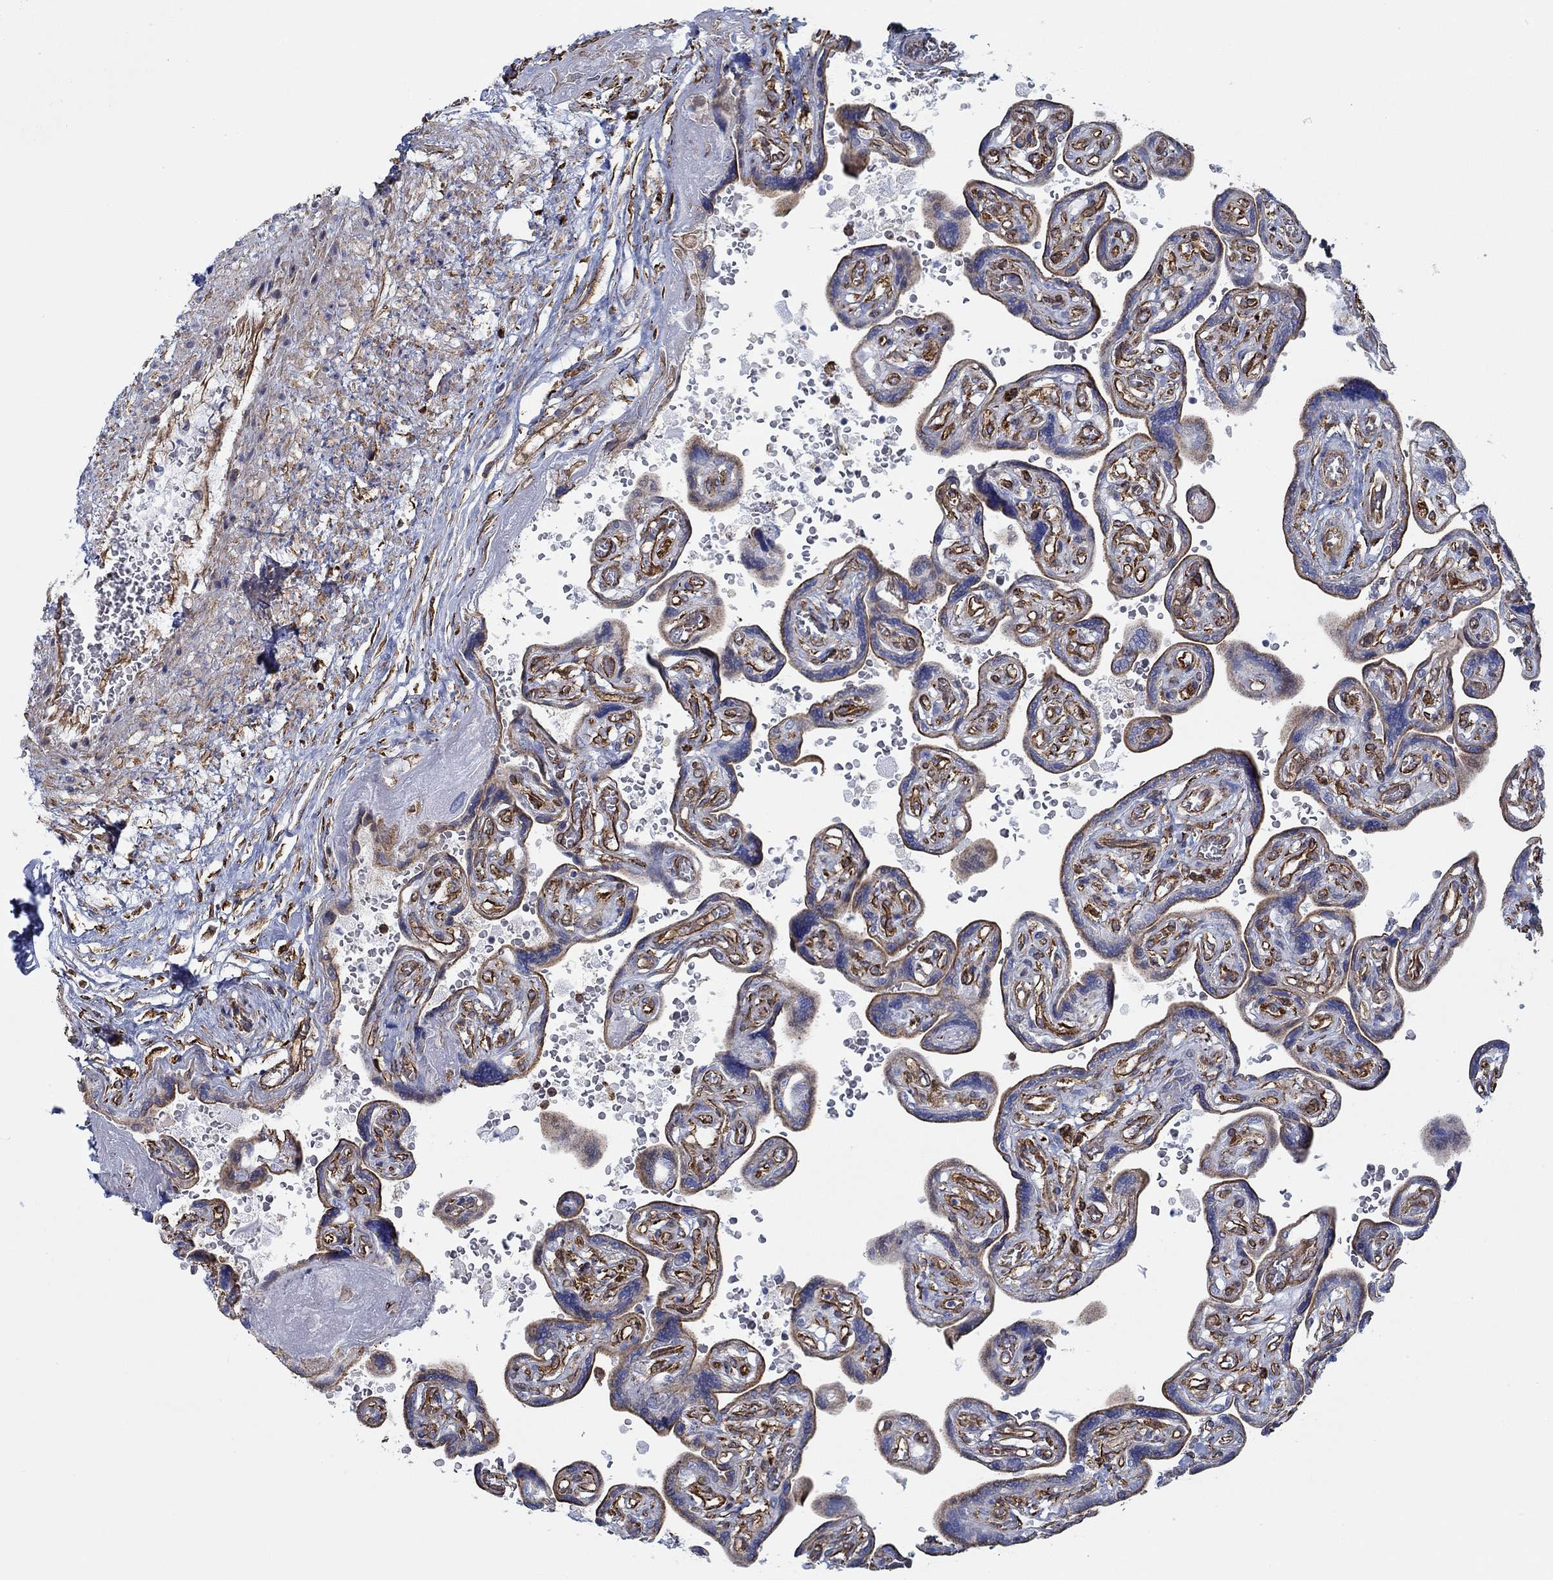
{"staining": {"intensity": "strong", "quantity": ">75%", "location": "cytoplasmic/membranous"}, "tissue": "placenta", "cell_type": "Decidual cells", "image_type": "normal", "snomed": [{"axis": "morphology", "description": "Normal tissue, NOS"}, {"axis": "topography", "description": "Placenta"}], "caption": "This is a histology image of IHC staining of unremarkable placenta, which shows strong positivity in the cytoplasmic/membranous of decidual cells.", "gene": "STC2", "patient": {"sex": "female", "age": 32}}